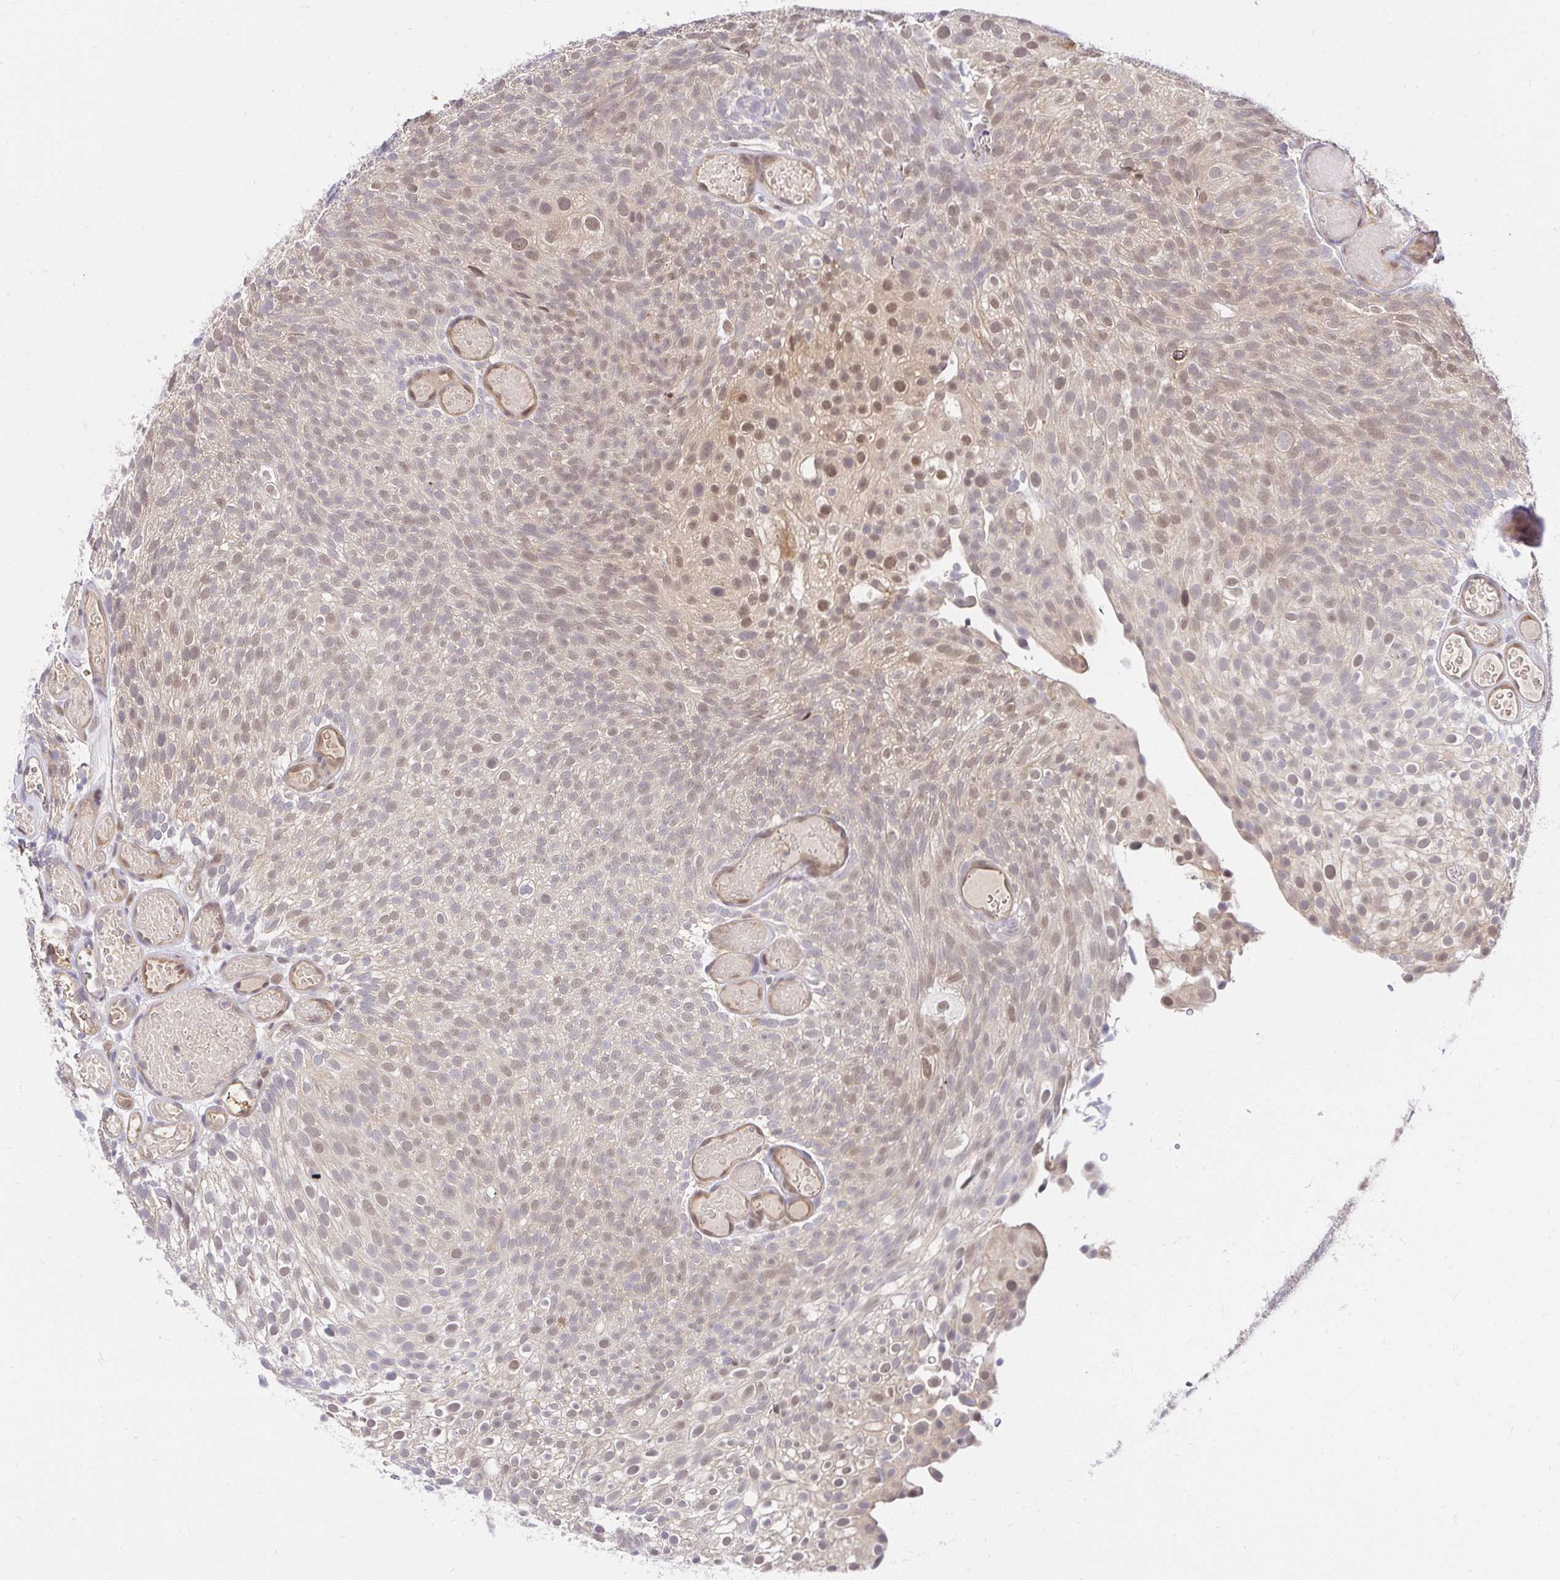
{"staining": {"intensity": "moderate", "quantity": "25%-75%", "location": "nuclear"}, "tissue": "urothelial cancer", "cell_type": "Tumor cells", "image_type": "cancer", "snomed": [{"axis": "morphology", "description": "Urothelial carcinoma, Low grade"}, {"axis": "topography", "description": "Urinary bladder"}], "caption": "A brown stain labels moderate nuclear positivity of a protein in human urothelial cancer tumor cells. Using DAB (3,3'-diaminobenzidine) (brown) and hematoxylin (blue) stains, captured at high magnification using brightfield microscopy.", "gene": "PSMA4", "patient": {"sex": "male", "age": 78}}